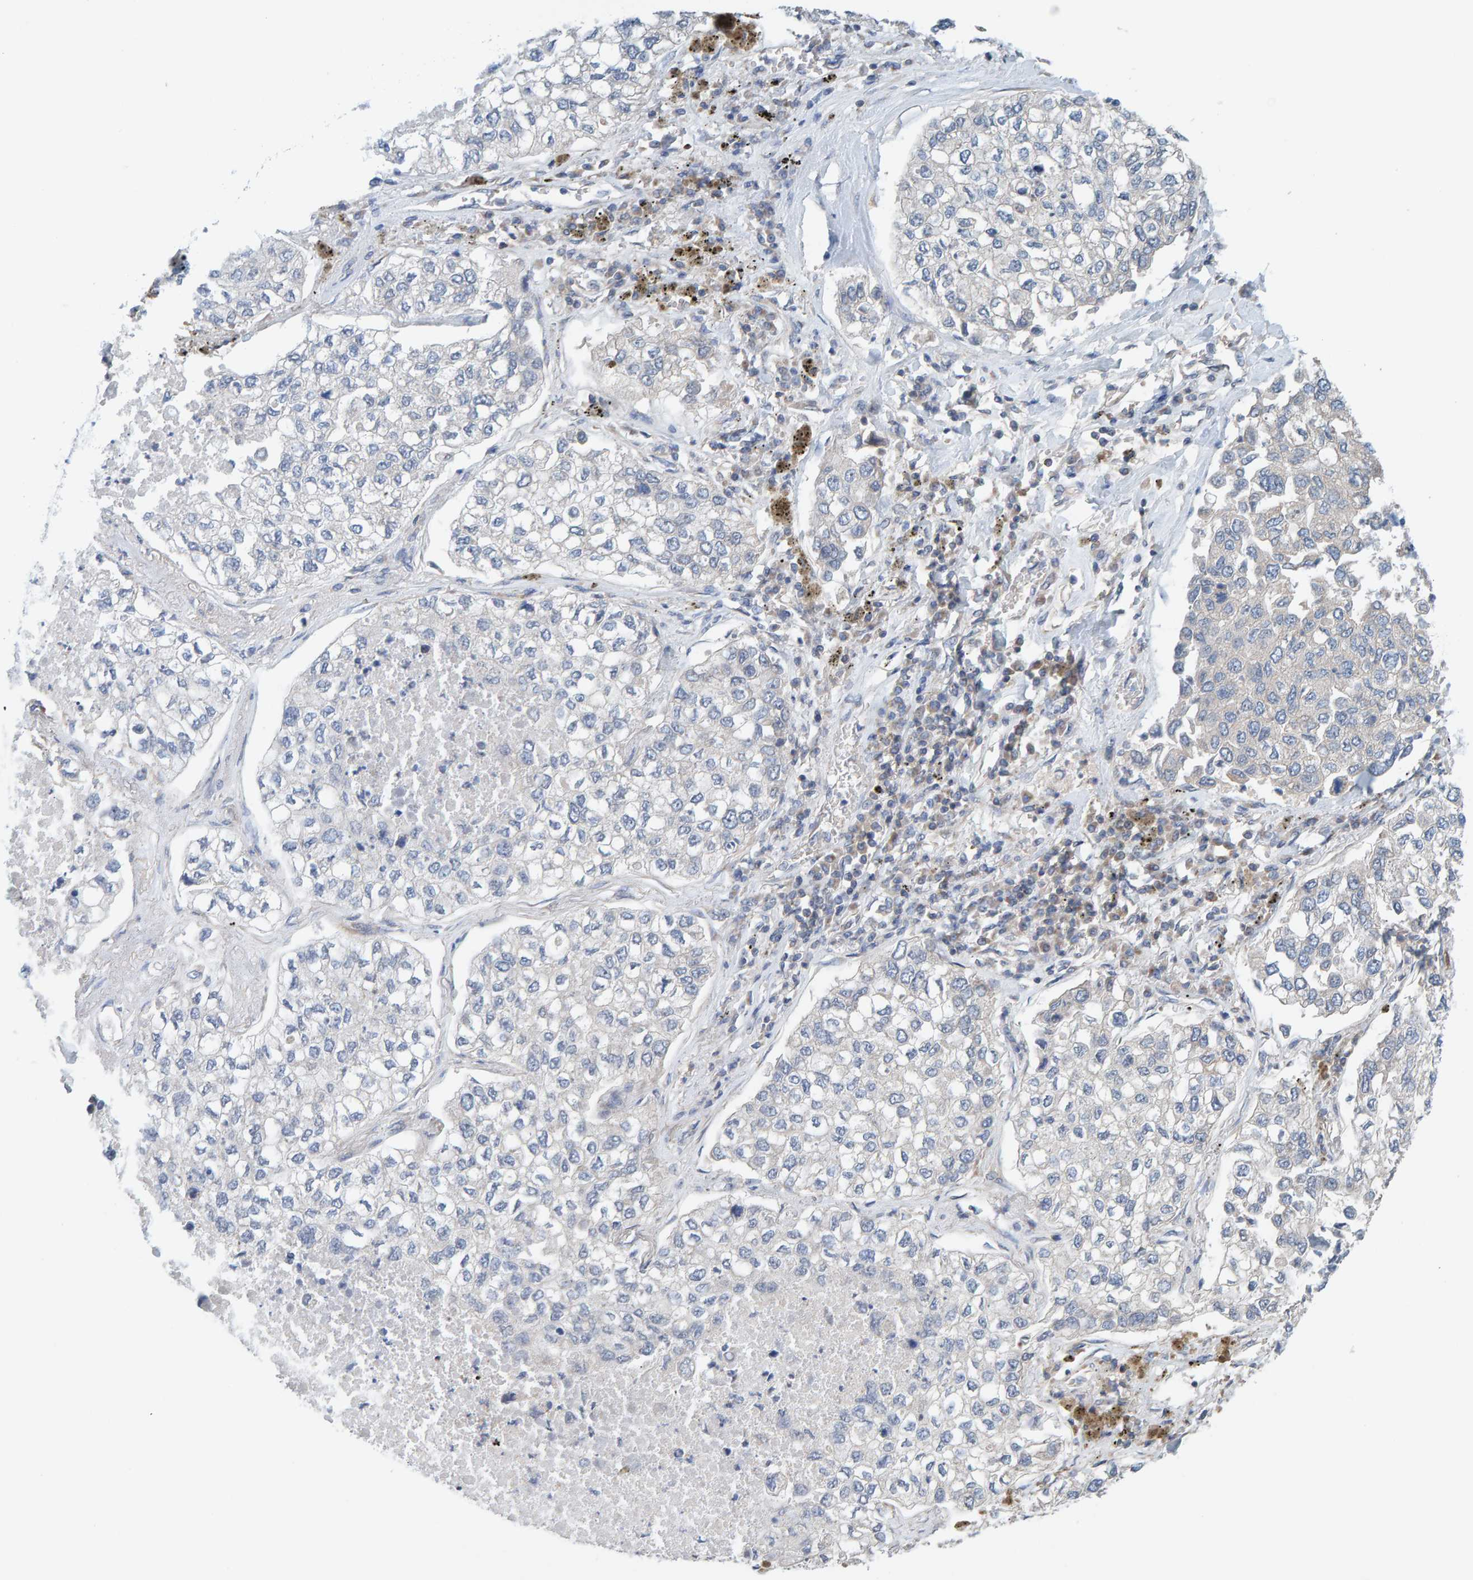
{"staining": {"intensity": "negative", "quantity": "none", "location": "none"}, "tissue": "lung cancer", "cell_type": "Tumor cells", "image_type": "cancer", "snomed": [{"axis": "morphology", "description": "Inflammation, NOS"}, {"axis": "morphology", "description": "Adenocarcinoma, NOS"}, {"axis": "topography", "description": "Lung"}], "caption": "The IHC image has no significant expression in tumor cells of adenocarcinoma (lung) tissue.", "gene": "CCM2", "patient": {"sex": "male", "age": 63}}